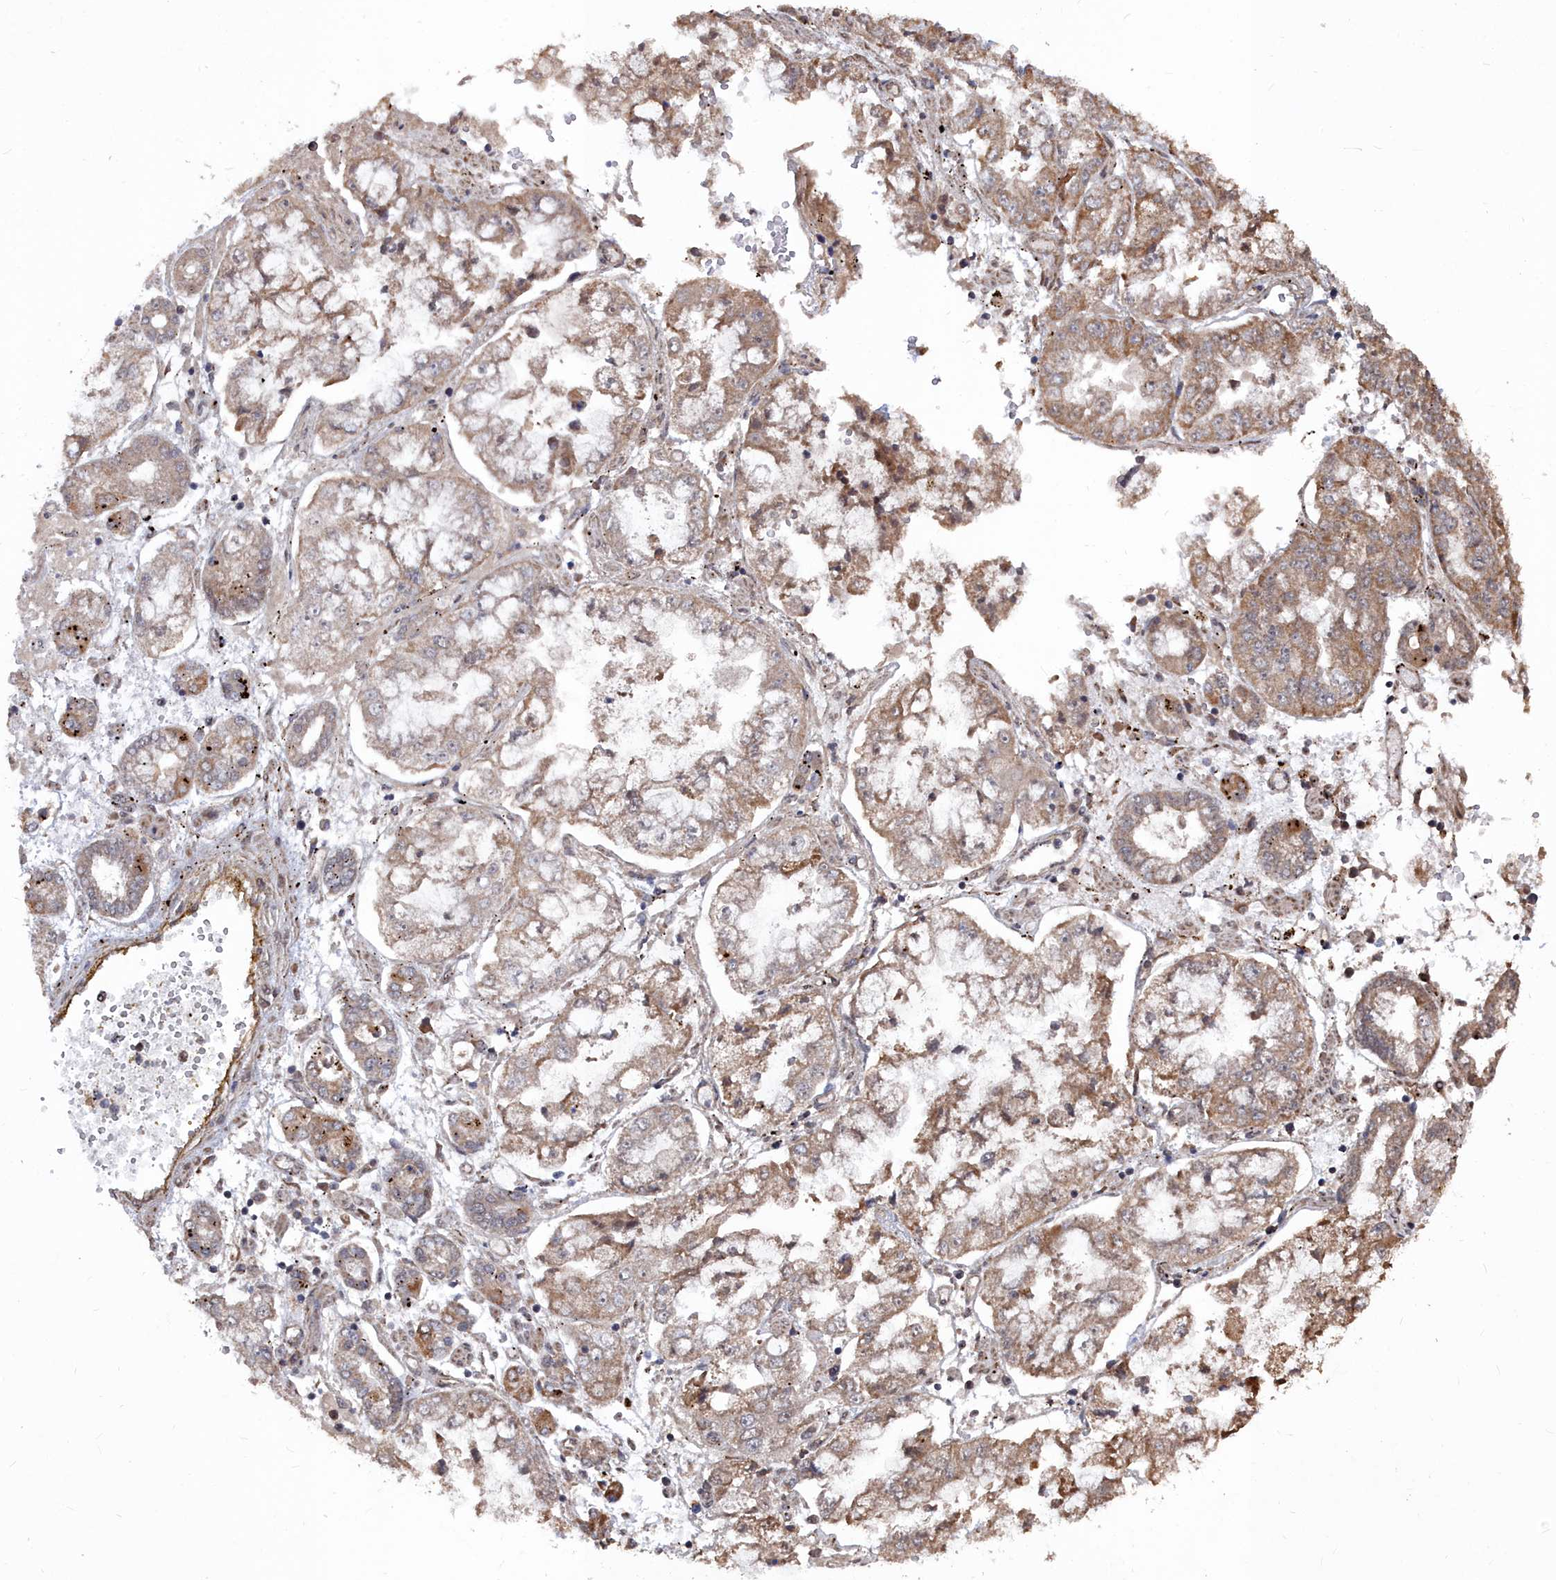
{"staining": {"intensity": "moderate", "quantity": "25%-75%", "location": "cytoplasmic/membranous"}, "tissue": "stomach cancer", "cell_type": "Tumor cells", "image_type": "cancer", "snomed": [{"axis": "morphology", "description": "Adenocarcinoma, NOS"}, {"axis": "topography", "description": "Stomach"}], "caption": "This is a photomicrograph of IHC staining of stomach adenocarcinoma, which shows moderate staining in the cytoplasmic/membranous of tumor cells.", "gene": "CCNP", "patient": {"sex": "male", "age": 76}}